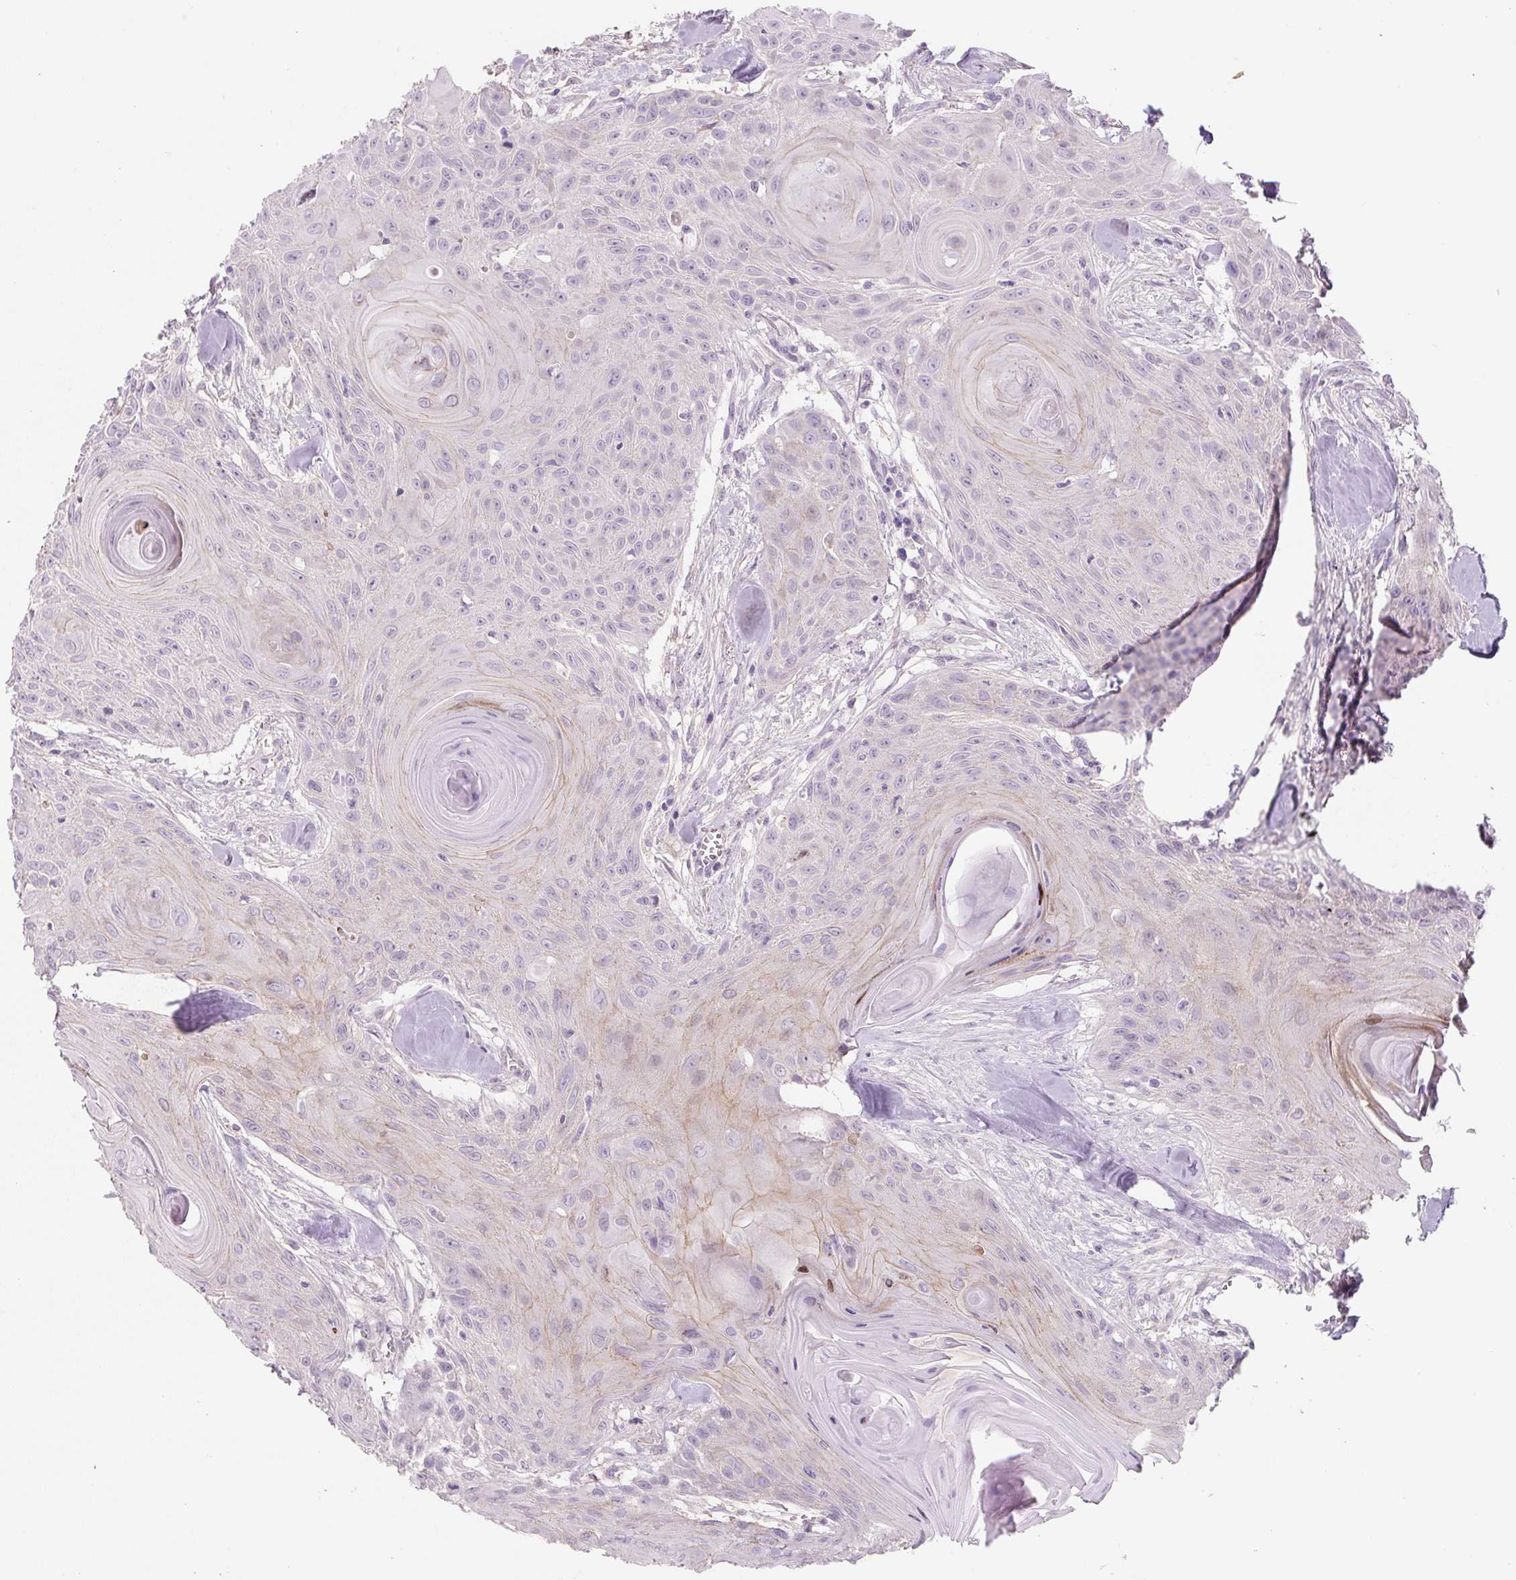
{"staining": {"intensity": "weak", "quantity": "<25%", "location": "cytoplasmic/membranous"}, "tissue": "head and neck cancer", "cell_type": "Tumor cells", "image_type": "cancer", "snomed": [{"axis": "morphology", "description": "Squamous cell carcinoma, NOS"}, {"axis": "topography", "description": "Lymph node"}, {"axis": "topography", "description": "Salivary gland"}, {"axis": "topography", "description": "Head-Neck"}], "caption": "Photomicrograph shows no protein staining in tumor cells of head and neck cancer tissue.", "gene": "PRM1", "patient": {"sex": "female", "age": 74}}